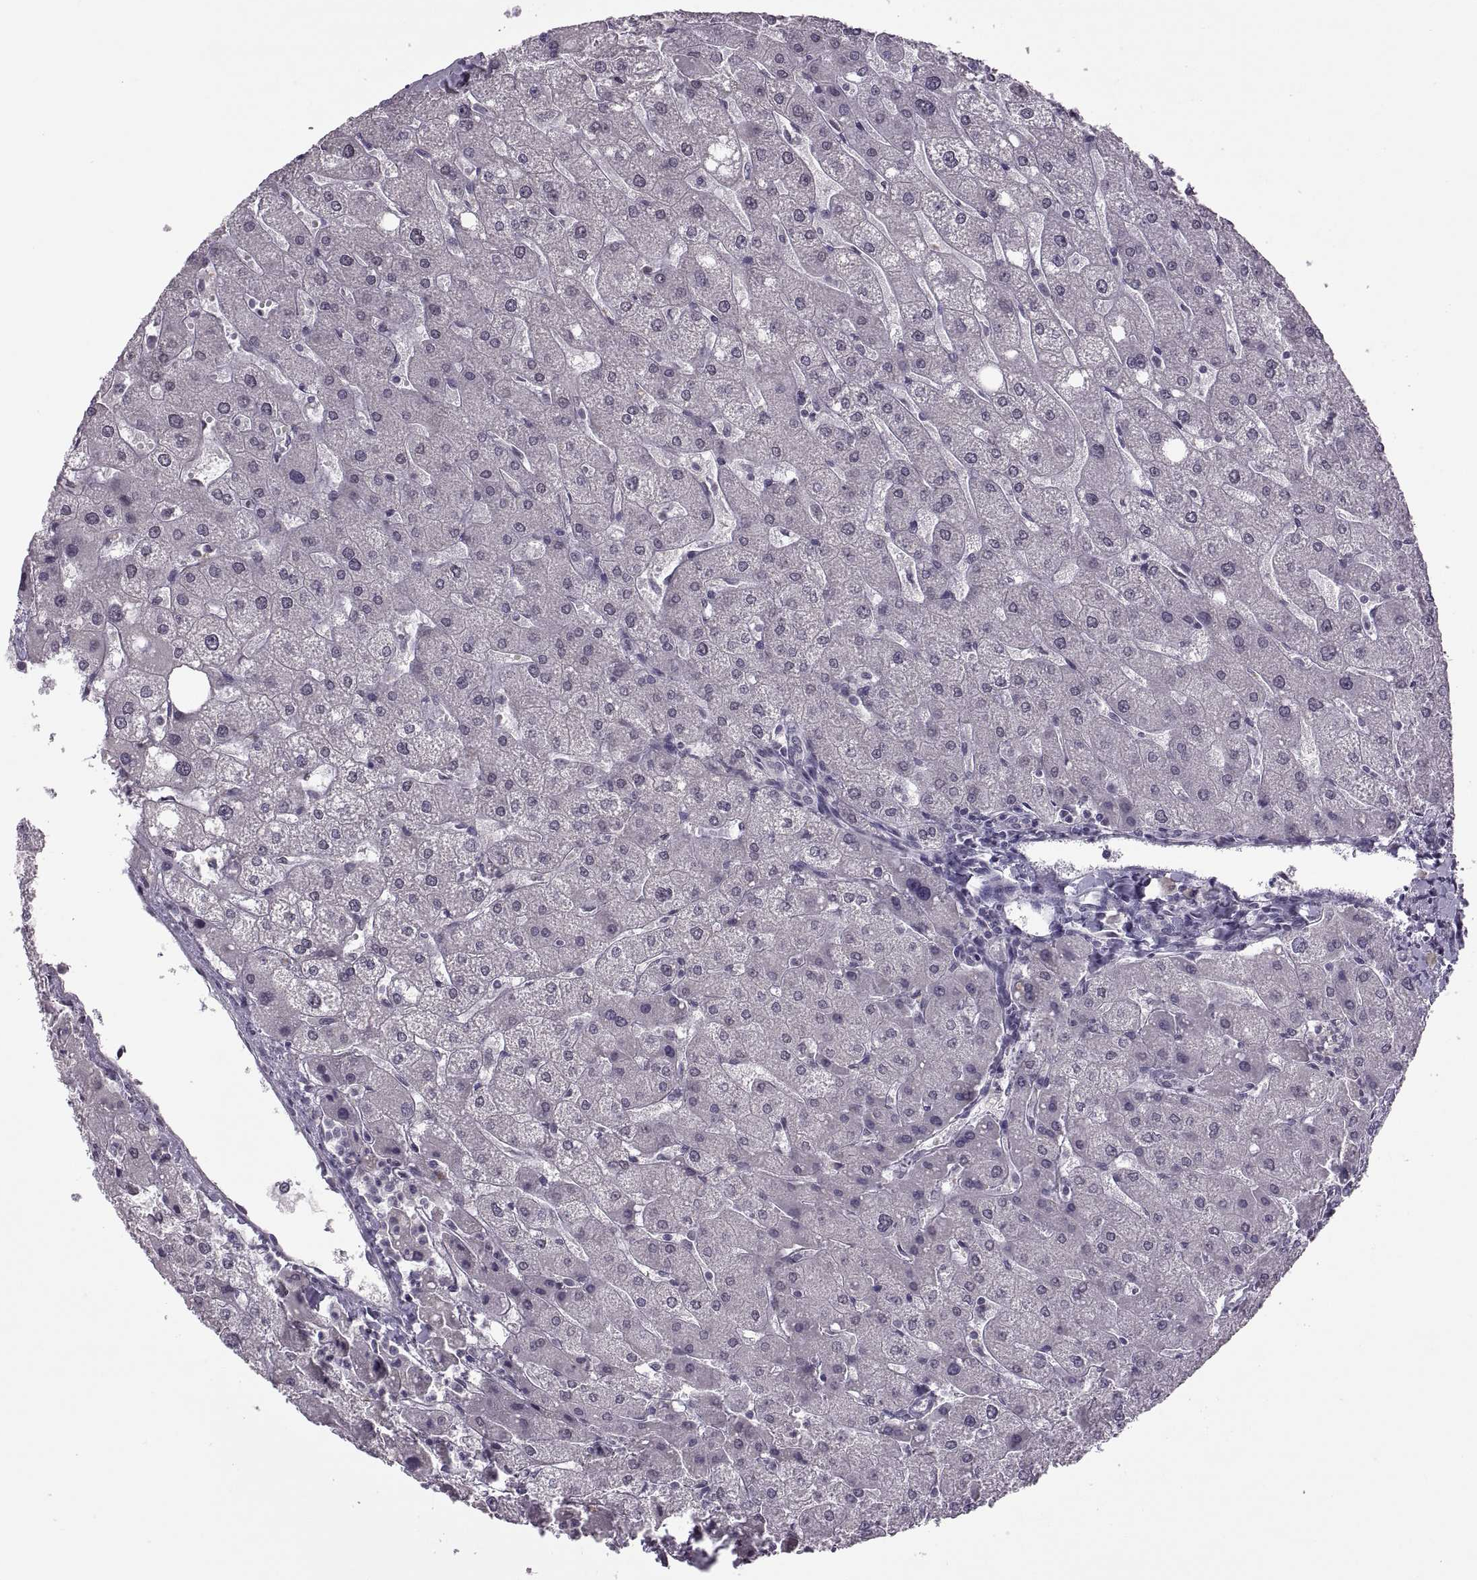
{"staining": {"intensity": "negative", "quantity": "none", "location": "none"}, "tissue": "liver", "cell_type": "Cholangiocytes", "image_type": "normal", "snomed": [{"axis": "morphology", "description": "Normal tissue, NOS"}, {"axis": "topography", "description": "Liver"}], "caption": "Immunohistochemical staining of normal human liver exhibits no significant positivity in cholangiocytes.", "gene": "OTP", "patient": {"sex": "male", "age": 67}}